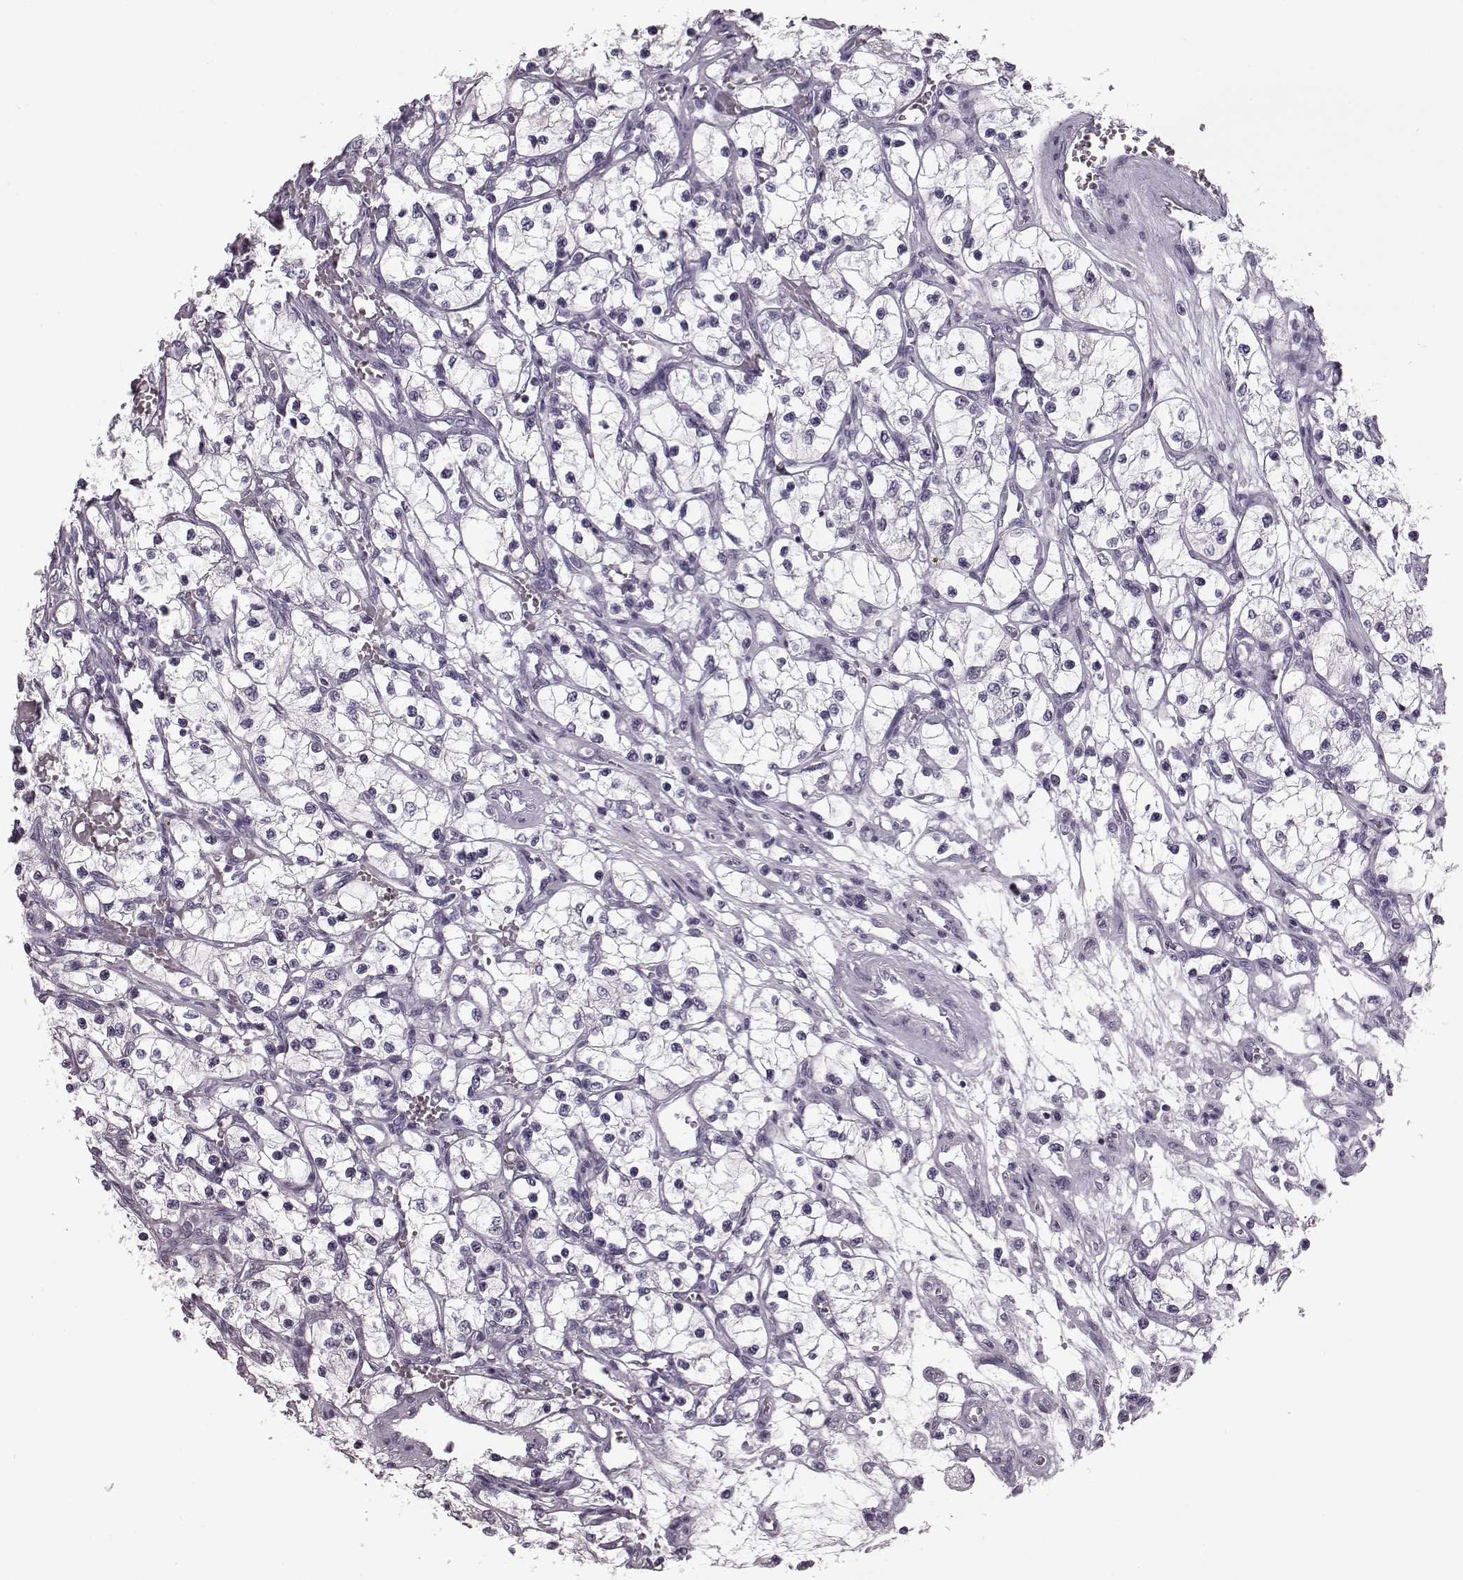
{"staining": {"intensity": "negative", "quantity": "none", "location": "none"}, "tissue": "renal cancer", "cell_type": "Tumor cells", "image_type": "cancer", "snomed": [{"axis": "morphology", "description": "Adenocarcinoma, NOS"}, {"axis": "topography", "description": "Kidney"}], "caption": "An immunohistochemistry image of renal cancer is shown. There is no staining in tumor cells of renal cancer.", "gene": "JSRP1", "patient": {"sex": "female", "age": 69}}